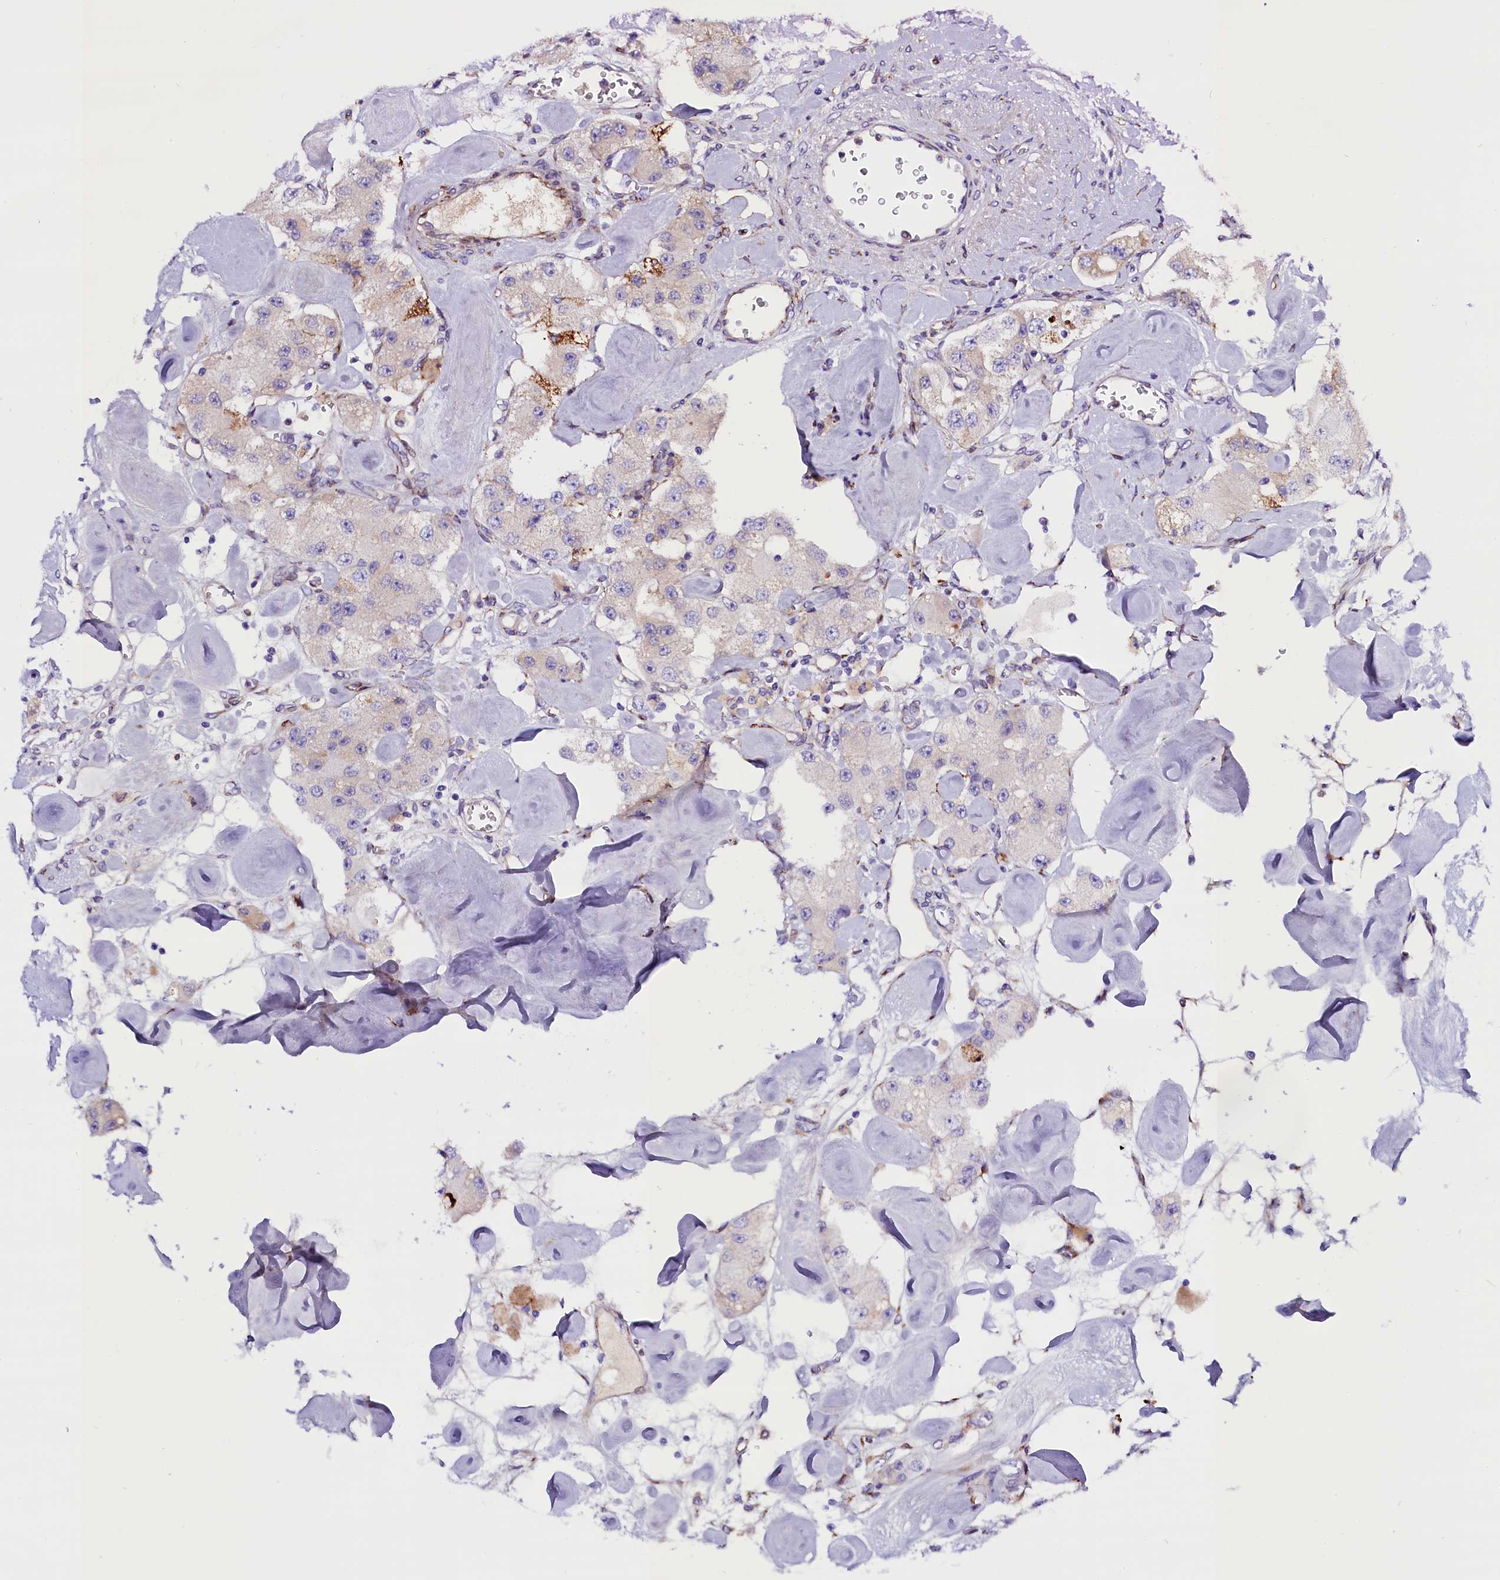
{"staining": {"intensity": "negative", "quantity": "none", "location": "none"}, "tissue": "carcinoid", "cell_type": "Tumor cells", "image_type": "cancer", "snomed": [{"axis": "morphology", "description": "Carcinoid, malignant, NOS"}, {"axis": "topography", "description": "Pancreas"}], "caption": "Malignant carcinoid was stained to show a protein in brown. There is no significant staining in tumor cells.", "gene": "CMTR2", "patient": {"sex": "male", "age": 41}}